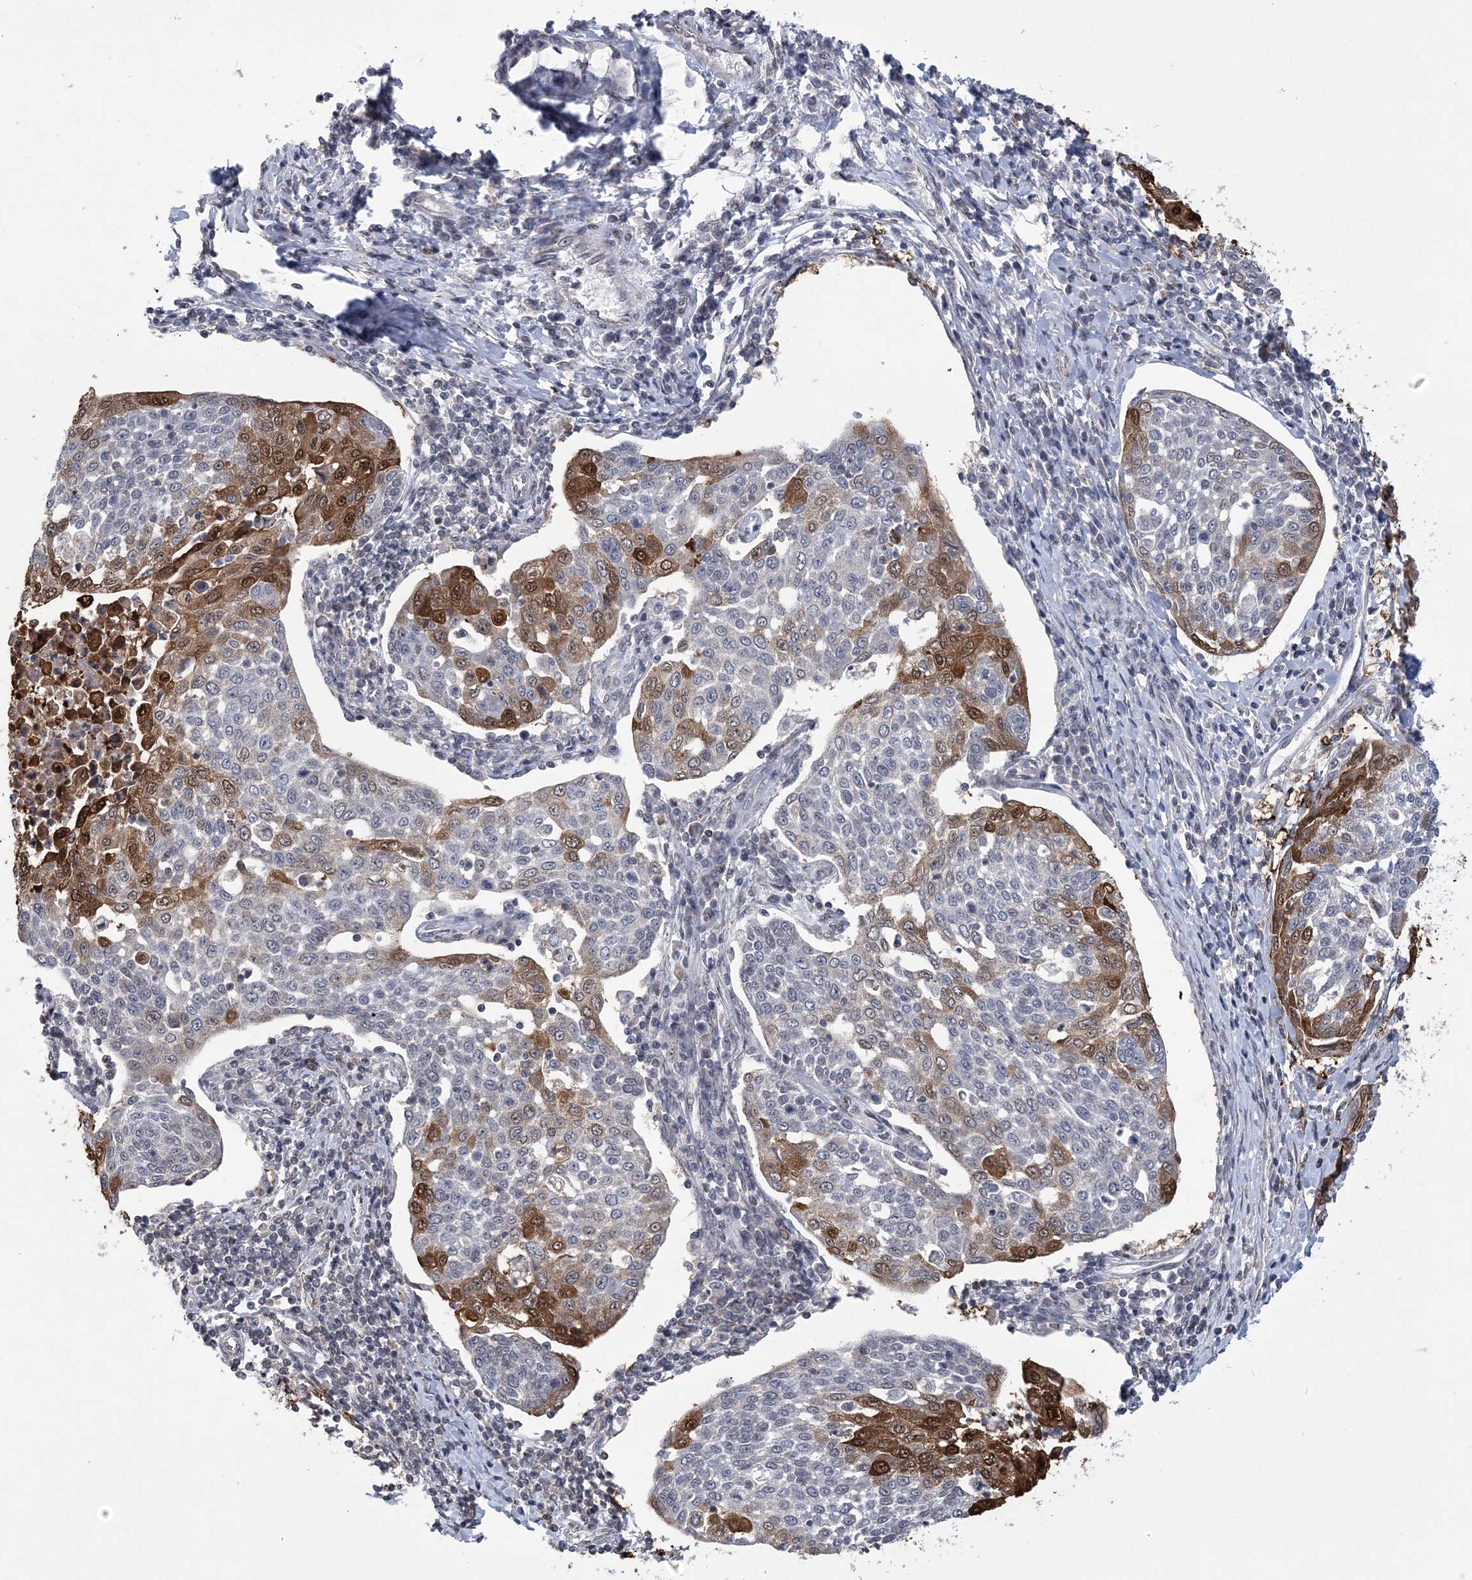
{"staining": {"intensity": "strong", "quantity": "<25%", "location": "cytoplasmic/membranous,nuclear"}, "tissue": "cervical cancer", "cell_type": "Tumor cells", "image_type": "cancer", "snomed": [{"axis": "morphology", "description": "Squamous cell carcinoma, NOS"}, {"axis": "topography", "description": "Cervix"}], "caption": "Immunohistochemical staining of human cervical cancer shows strong cytoplasmic/membranous and nuclear protein positivity in approximately <25% of tumor cells.", "gene": "HOMEZ", "patient": {"sex": "female", "age": 34}}